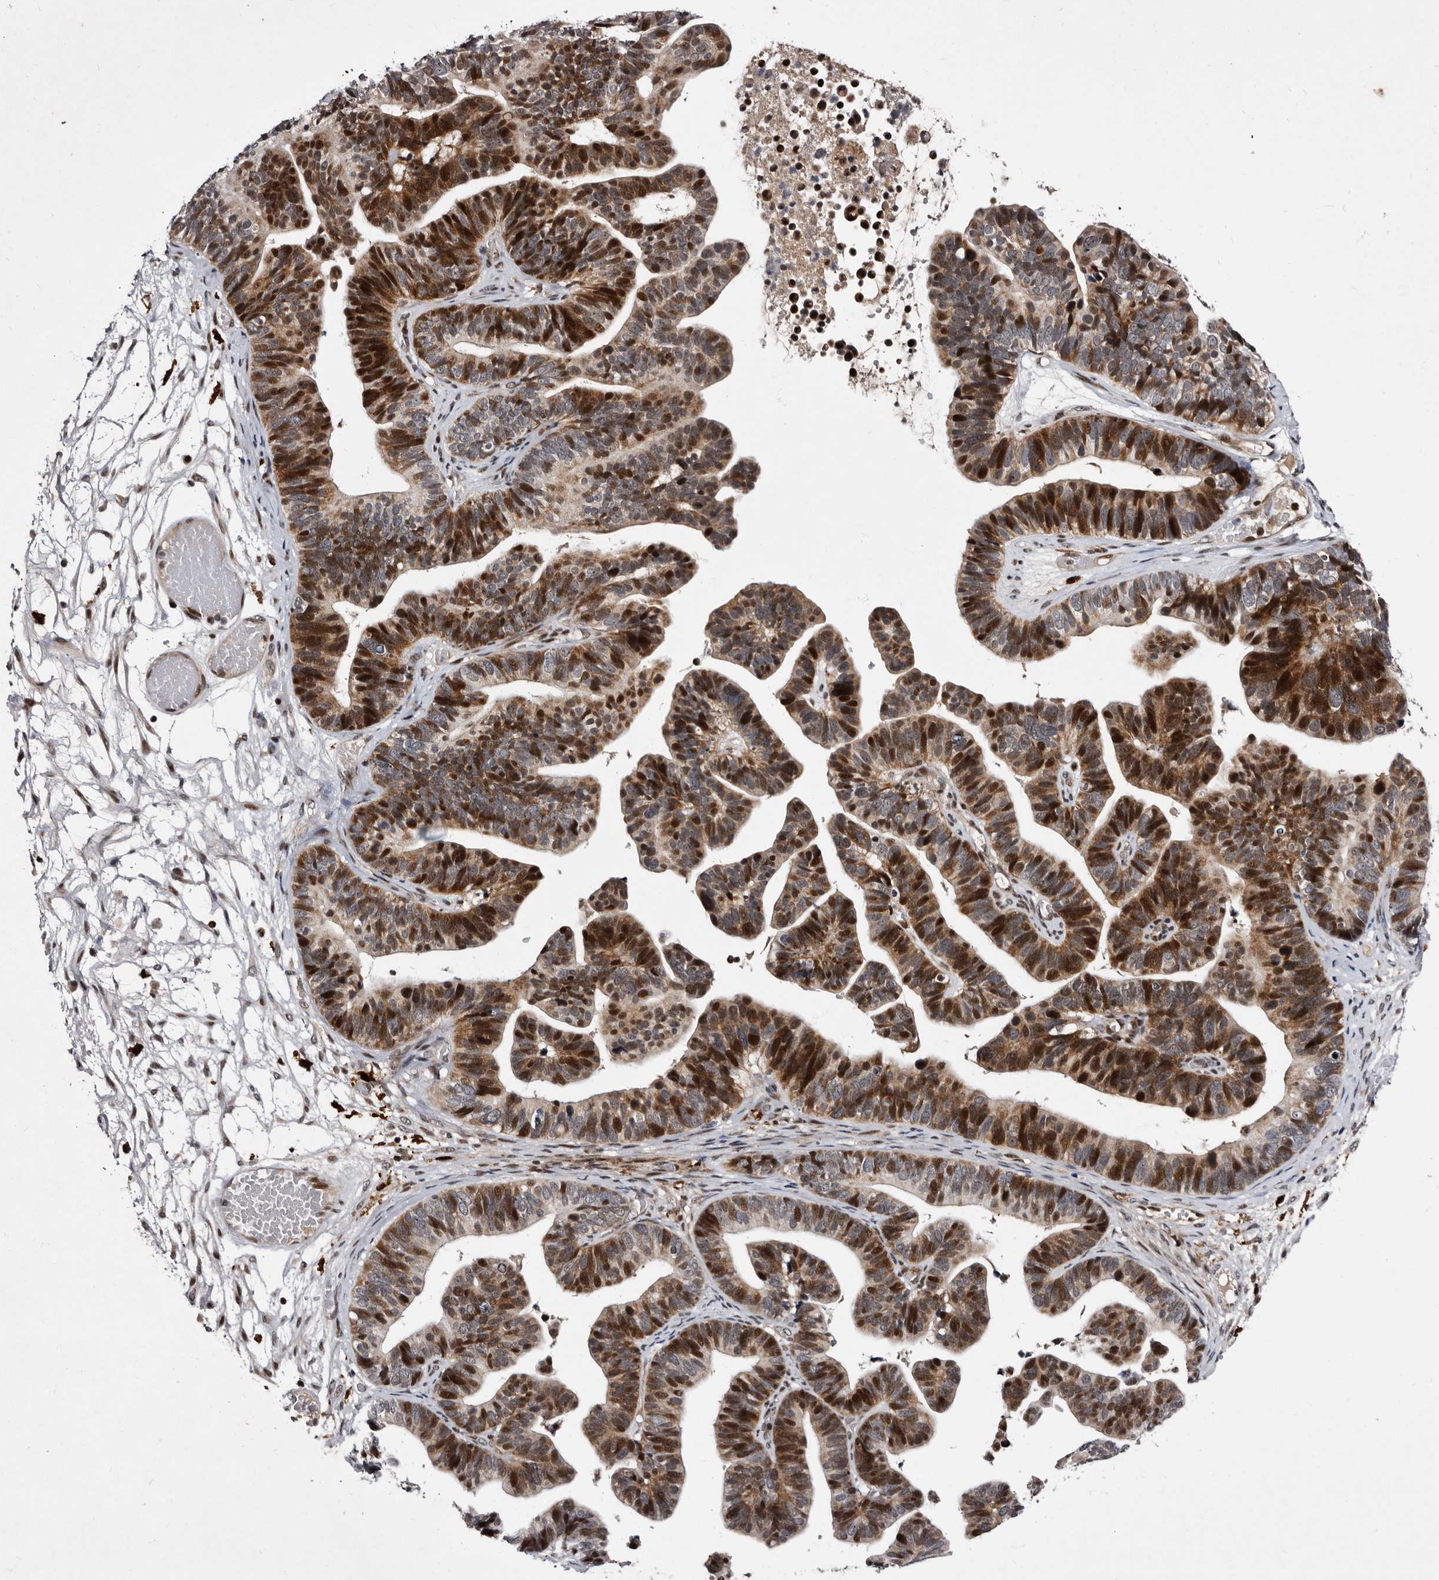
{"staining": {"intensity": "strong", "quantity": "25%-75%", "location": "cytoplasmic/membranous,nuclear"}, "tissue": "ovarian cancer", "cell_type": "Tumor cells", "image_type": "cancer", "snomed": [{"axis": "morphology", "description": "Cystadenocarcinoma, serous, NOS"}, {"axis": "topography", "description": "Ovary"}], "caption": "This is a photomicrograph of immunohistochemistry (IHC) staining of serous cystadenocarcinoma (ovarian), which shows strong expression in the cytoplasmic/membranous and nuclear of tumor cells.", "gene": "TNKS", "patient": {"sex": "female", "age": 56}}